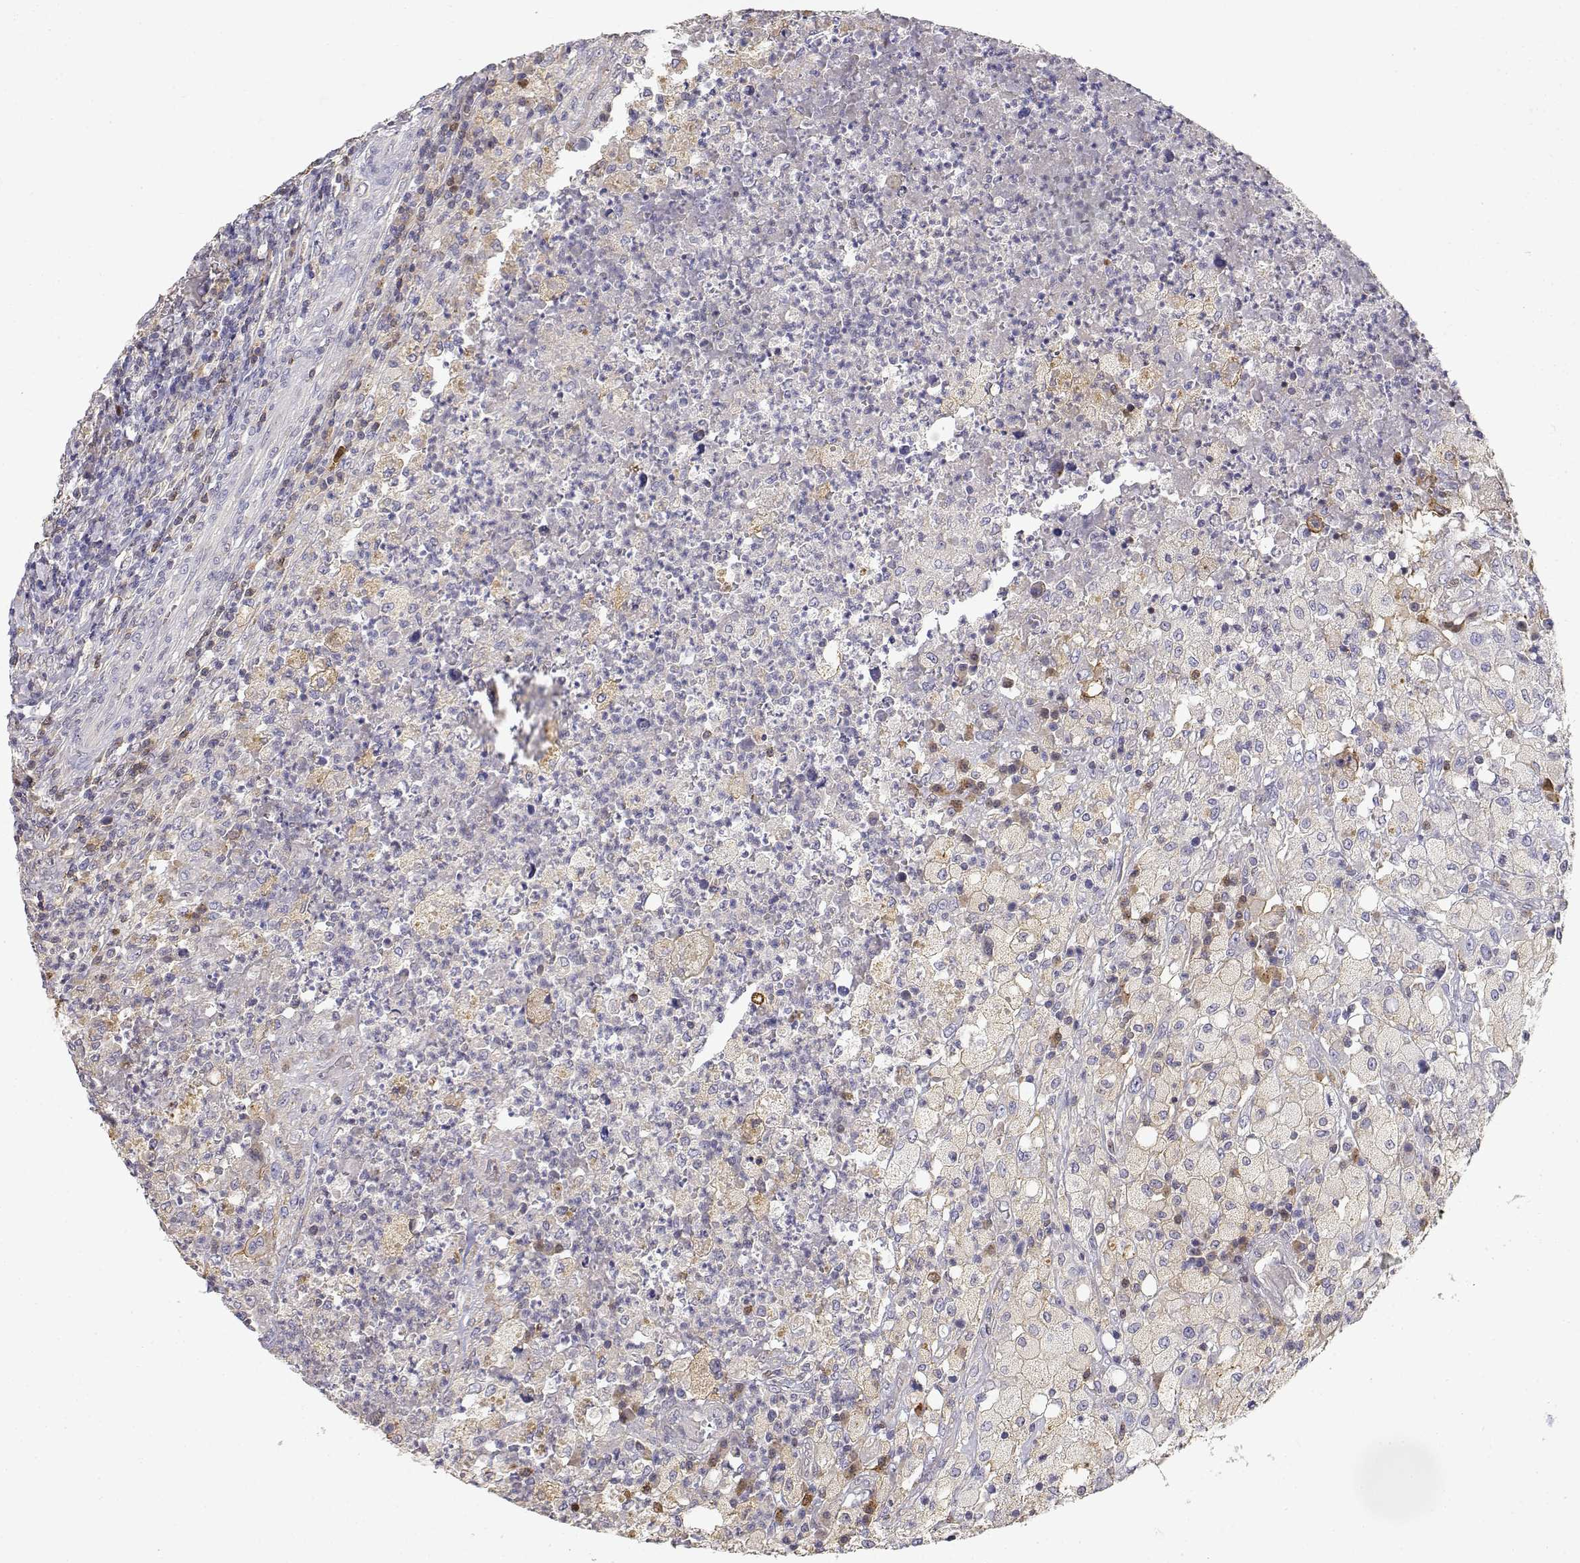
{"staining": {"intensity": "weak", "quantity": "25%-75%", "location": "cytoplasmic/membranous"}, "tissue": "testis cancer", "cell_type": "Tumor cells", "image_type": "cancer", "snomed": [{"axis": "morphology", "description": "Necrosis, NOS"}, {"axis": "morphology", "description": "Carcinoma, Embryonal, NOS"}, {"axis": "topography", "description": "Testis"}], "caption": "Embryonal carcinoma (testis) tissue exhibits weak cytoplasmic/membranous staining in approximately 25%-75% of tumor cells, visualized by immunohistochemistry.", "gene": "ADA", "patient": {"sex": "male", "age": 19}}